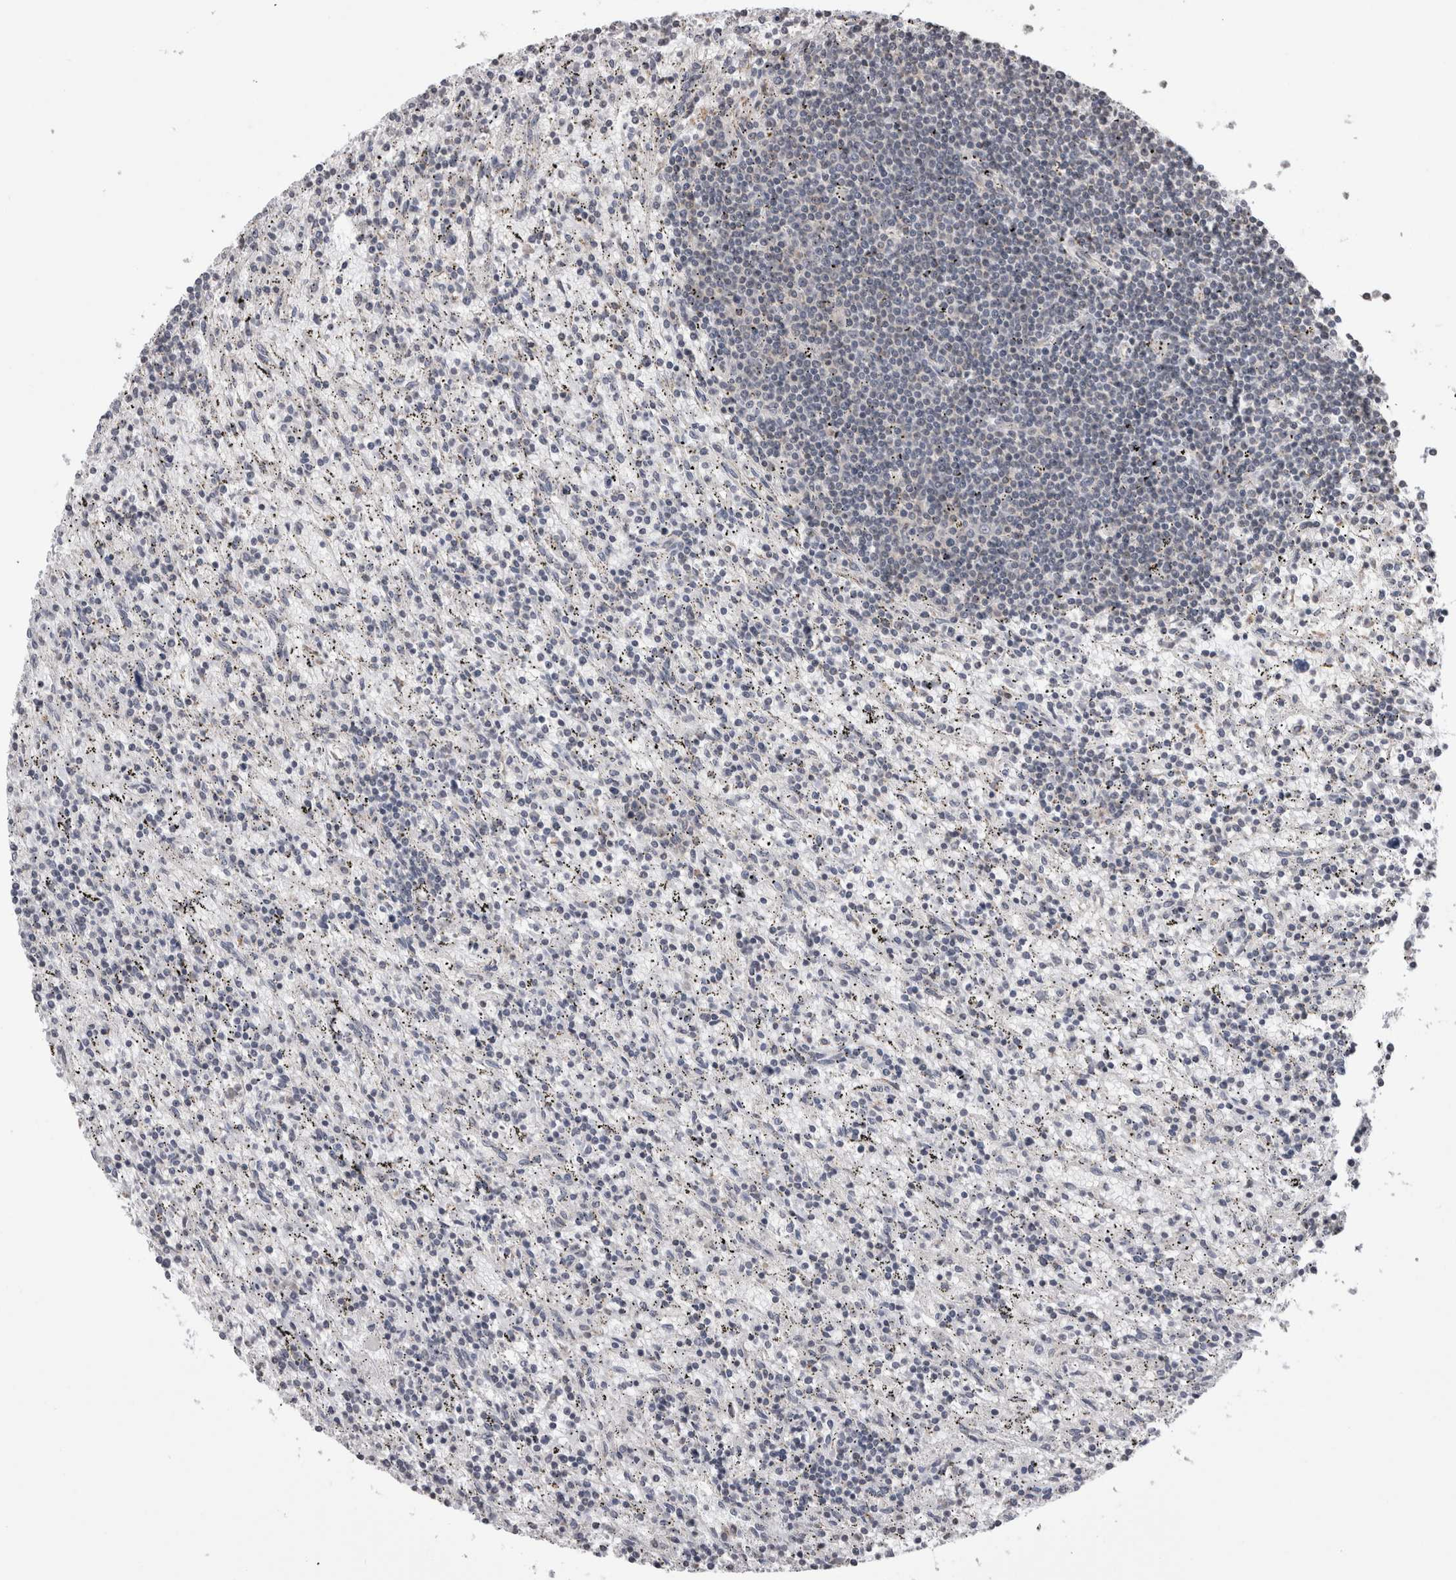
{"staining": {"intensity": "negative", "quantity": "none", "location": "none"}, "tissue": "lymphoma", "cell_type": "Tumor cells", "image_type": "cancer", "snomed": [{"axis": "morphology", "description": "Malignant lymphoma, non-Hodgkin's type, Low grade"}, {"axis": "topography", "description": "Spleen"}], "caption": "The immunohistochemistry (IHC) histopathology image has no significant positivity in tumor cells of malignant lymphoma, non-Hodgkin's type (low-grade) tissue.", "gene": "ZBTB11", "patient": {"sex": "male", "age": 76}}